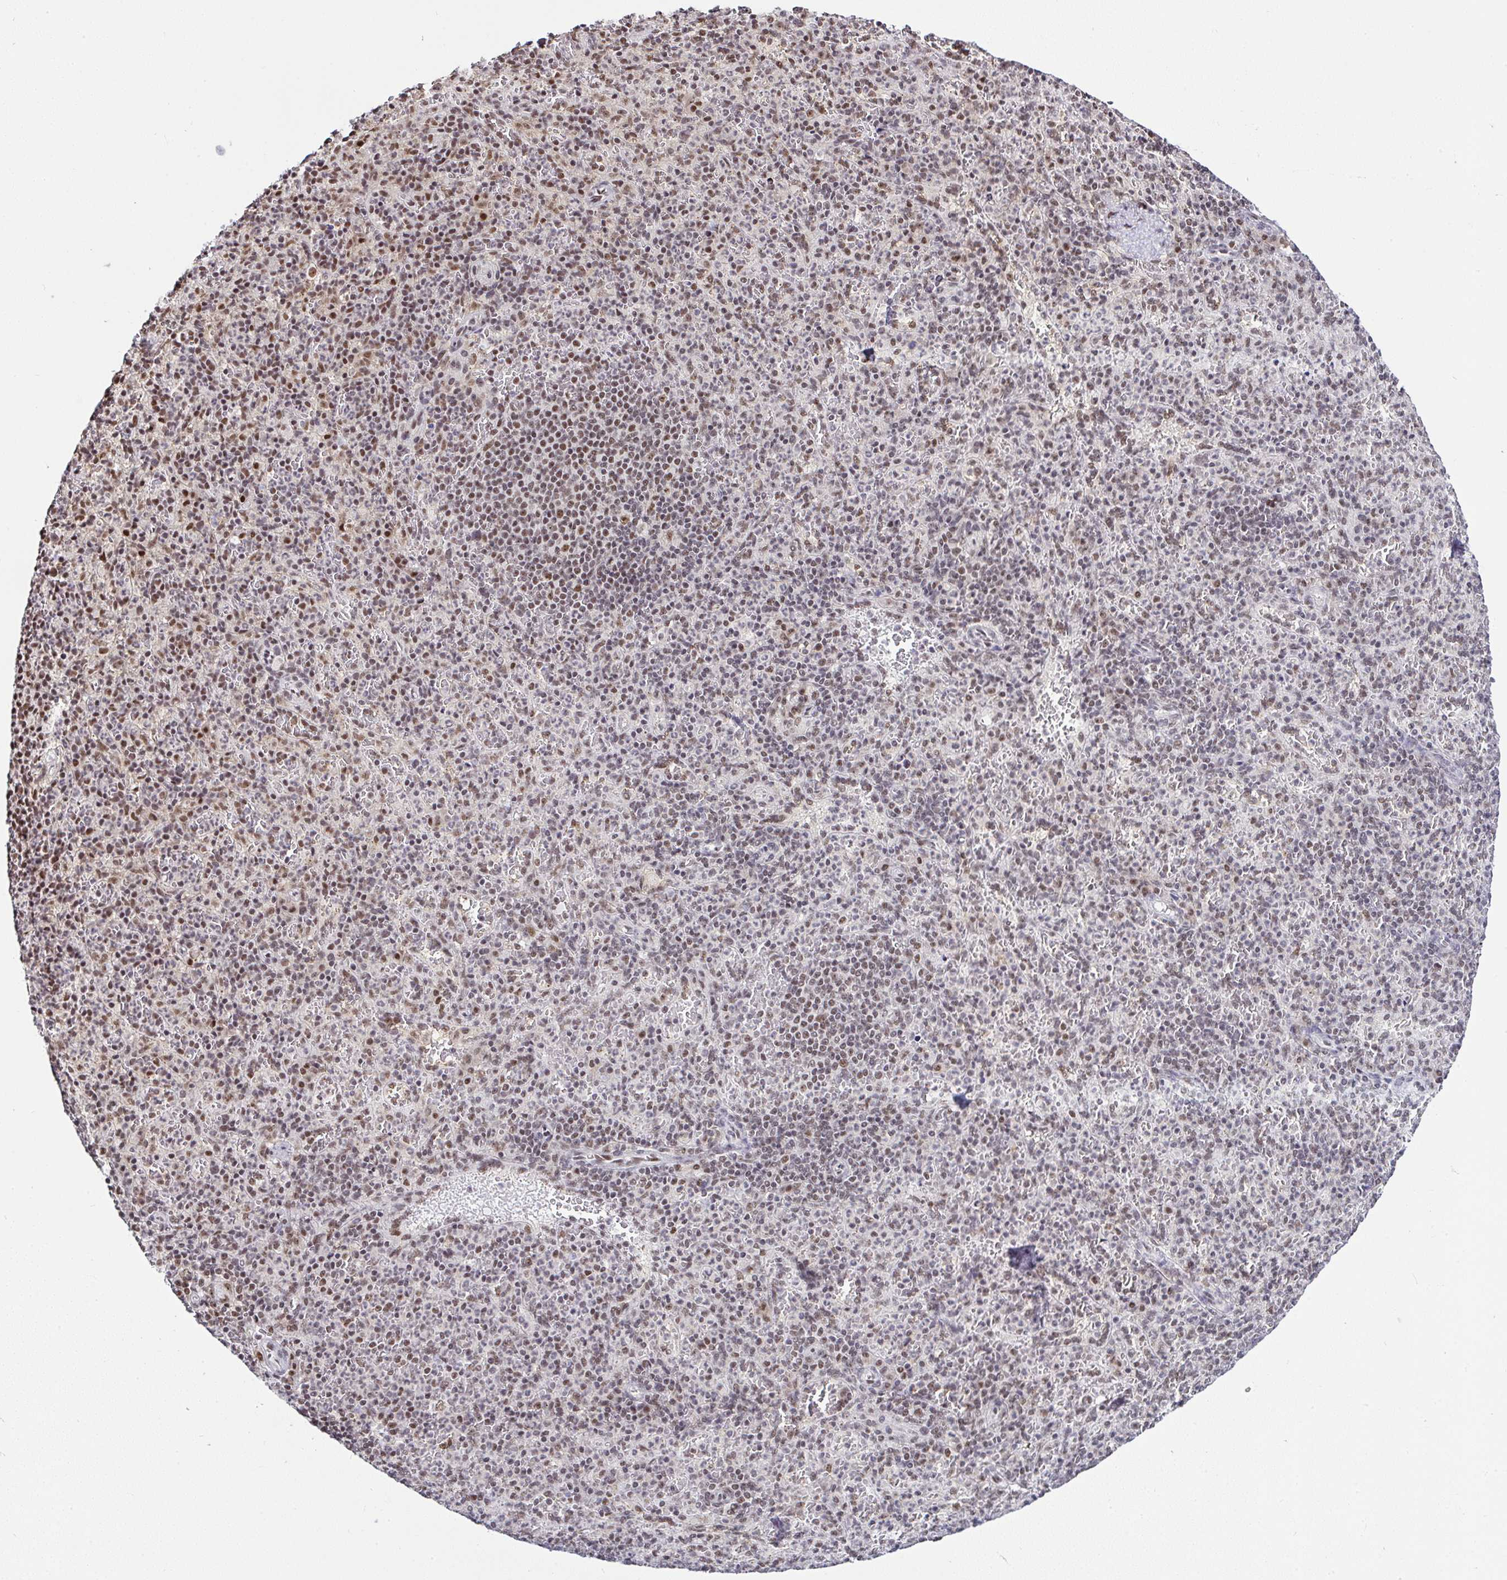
{"staining": {"intensity": "moderate", "quantity": "25%-75%", "location": "nuclear"}, "tissue": "spleen", "cell_type": "Cells in red pulp", "image_type": "normal", "snomed": [{"axis": "morphology", "description": "Normal tissue, NOS"}, {"axis": "topography", "description": "Spleen"}], "caption": "Immunohistochemical staining of normal spleen displays 25%-75% levels of moderate nuclear protein expression in approximately 25%-75% of cells in red pulp.", "gene": "PTPN2", "patient": {"sex": "female", "age": 74}}